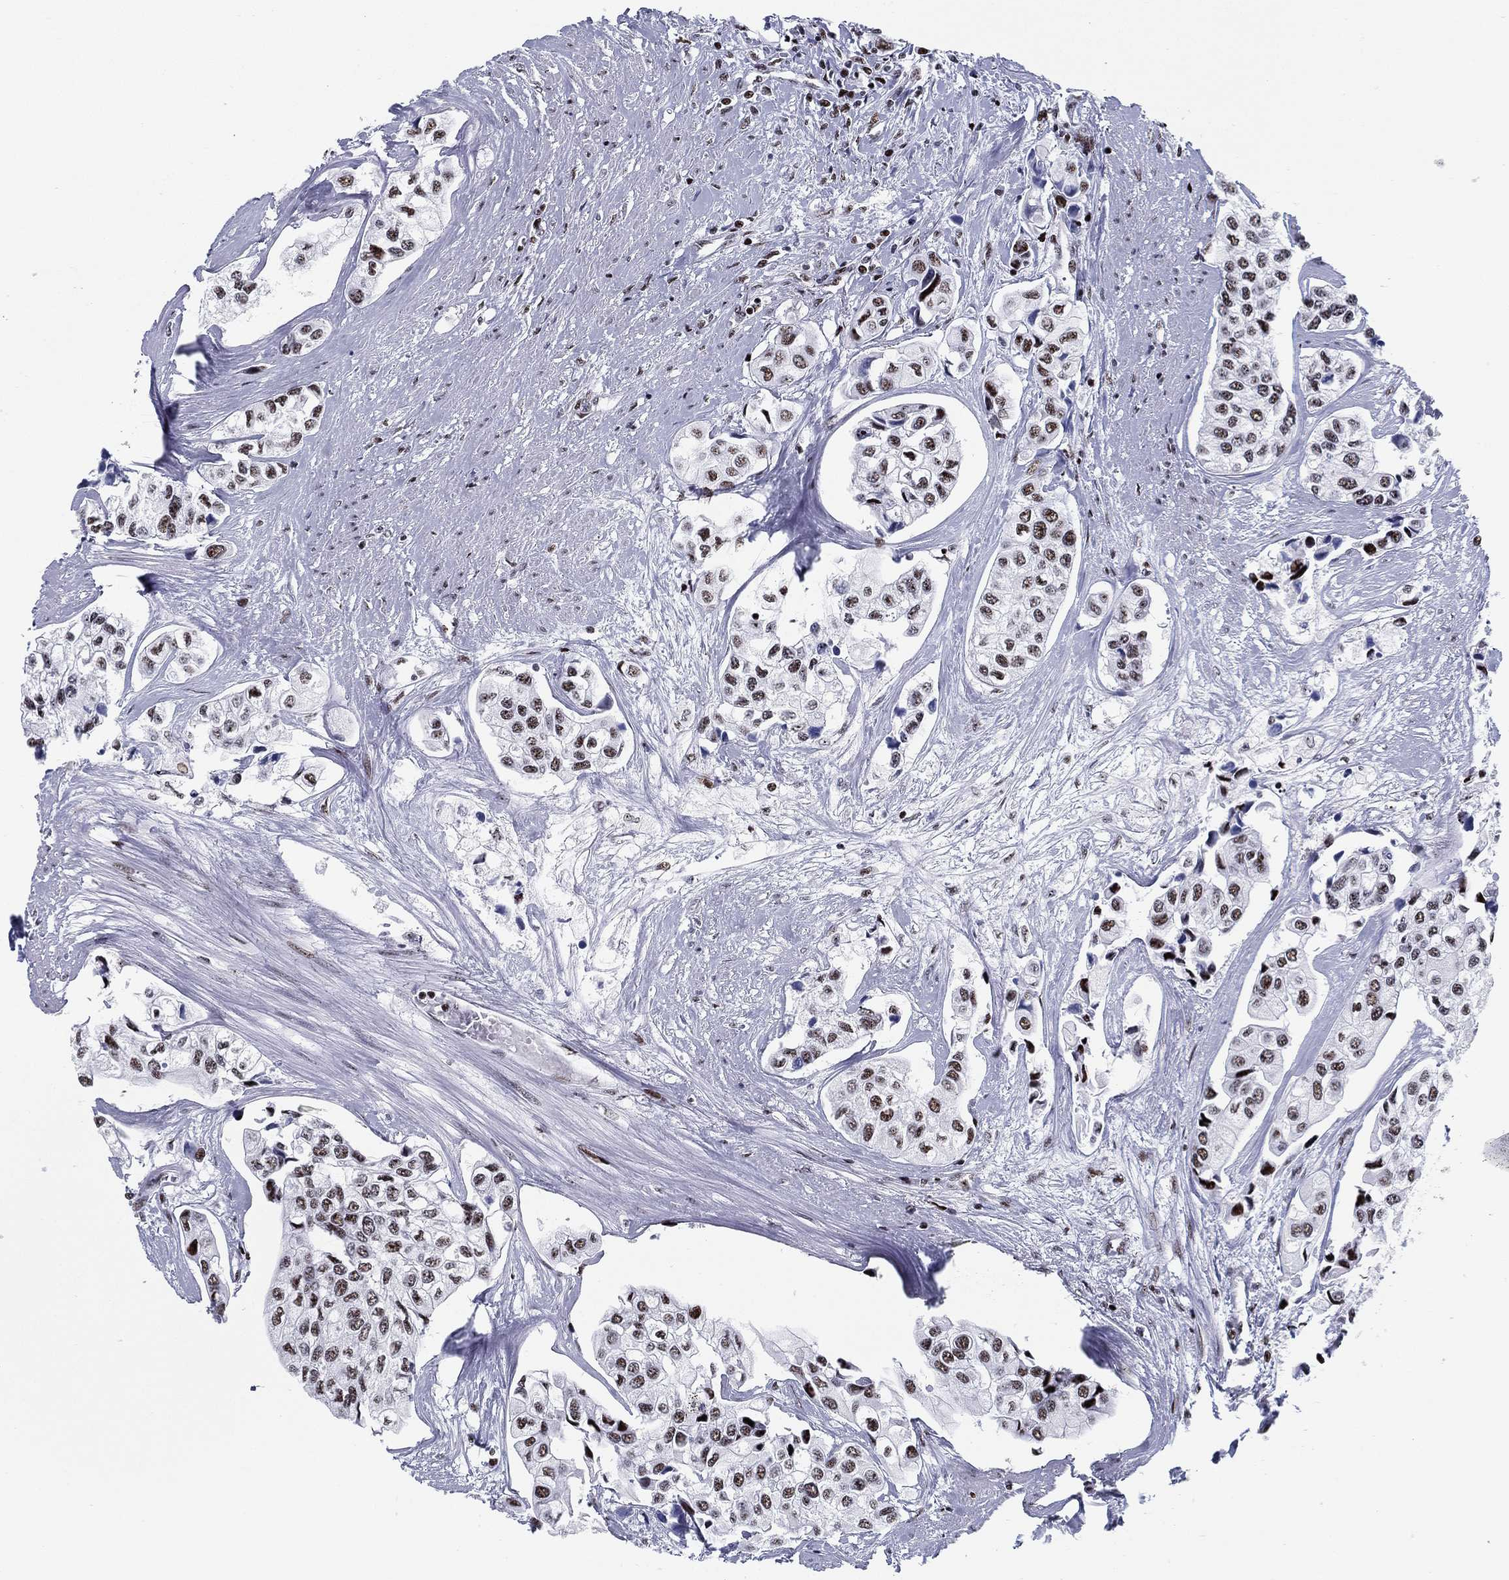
{"staining": {"intensity": "moderate", "quantity": "25%-75%", "location": "nuclear"}, "tissue": "urothelial cancer", "cell_type": "Tumor cells", "image_type": "cancer", "snomed": [{"axis": "morphology", "description": "Urothelial carcinoma, High grade"}, {"axis": "topography", "description": "Urinary bladder"}], "caption": "A micrograph of human high-grade urothelial carcinoma stained for a protein reveals moderate nuclear brown staining in tumor cells. (Stains: DAB in brown, nuclei in blue, Microscopy: brightfield microscopy at high magnification).", "gene": "CYB561D2", "patient": {"sex": "male", "age": 73}}